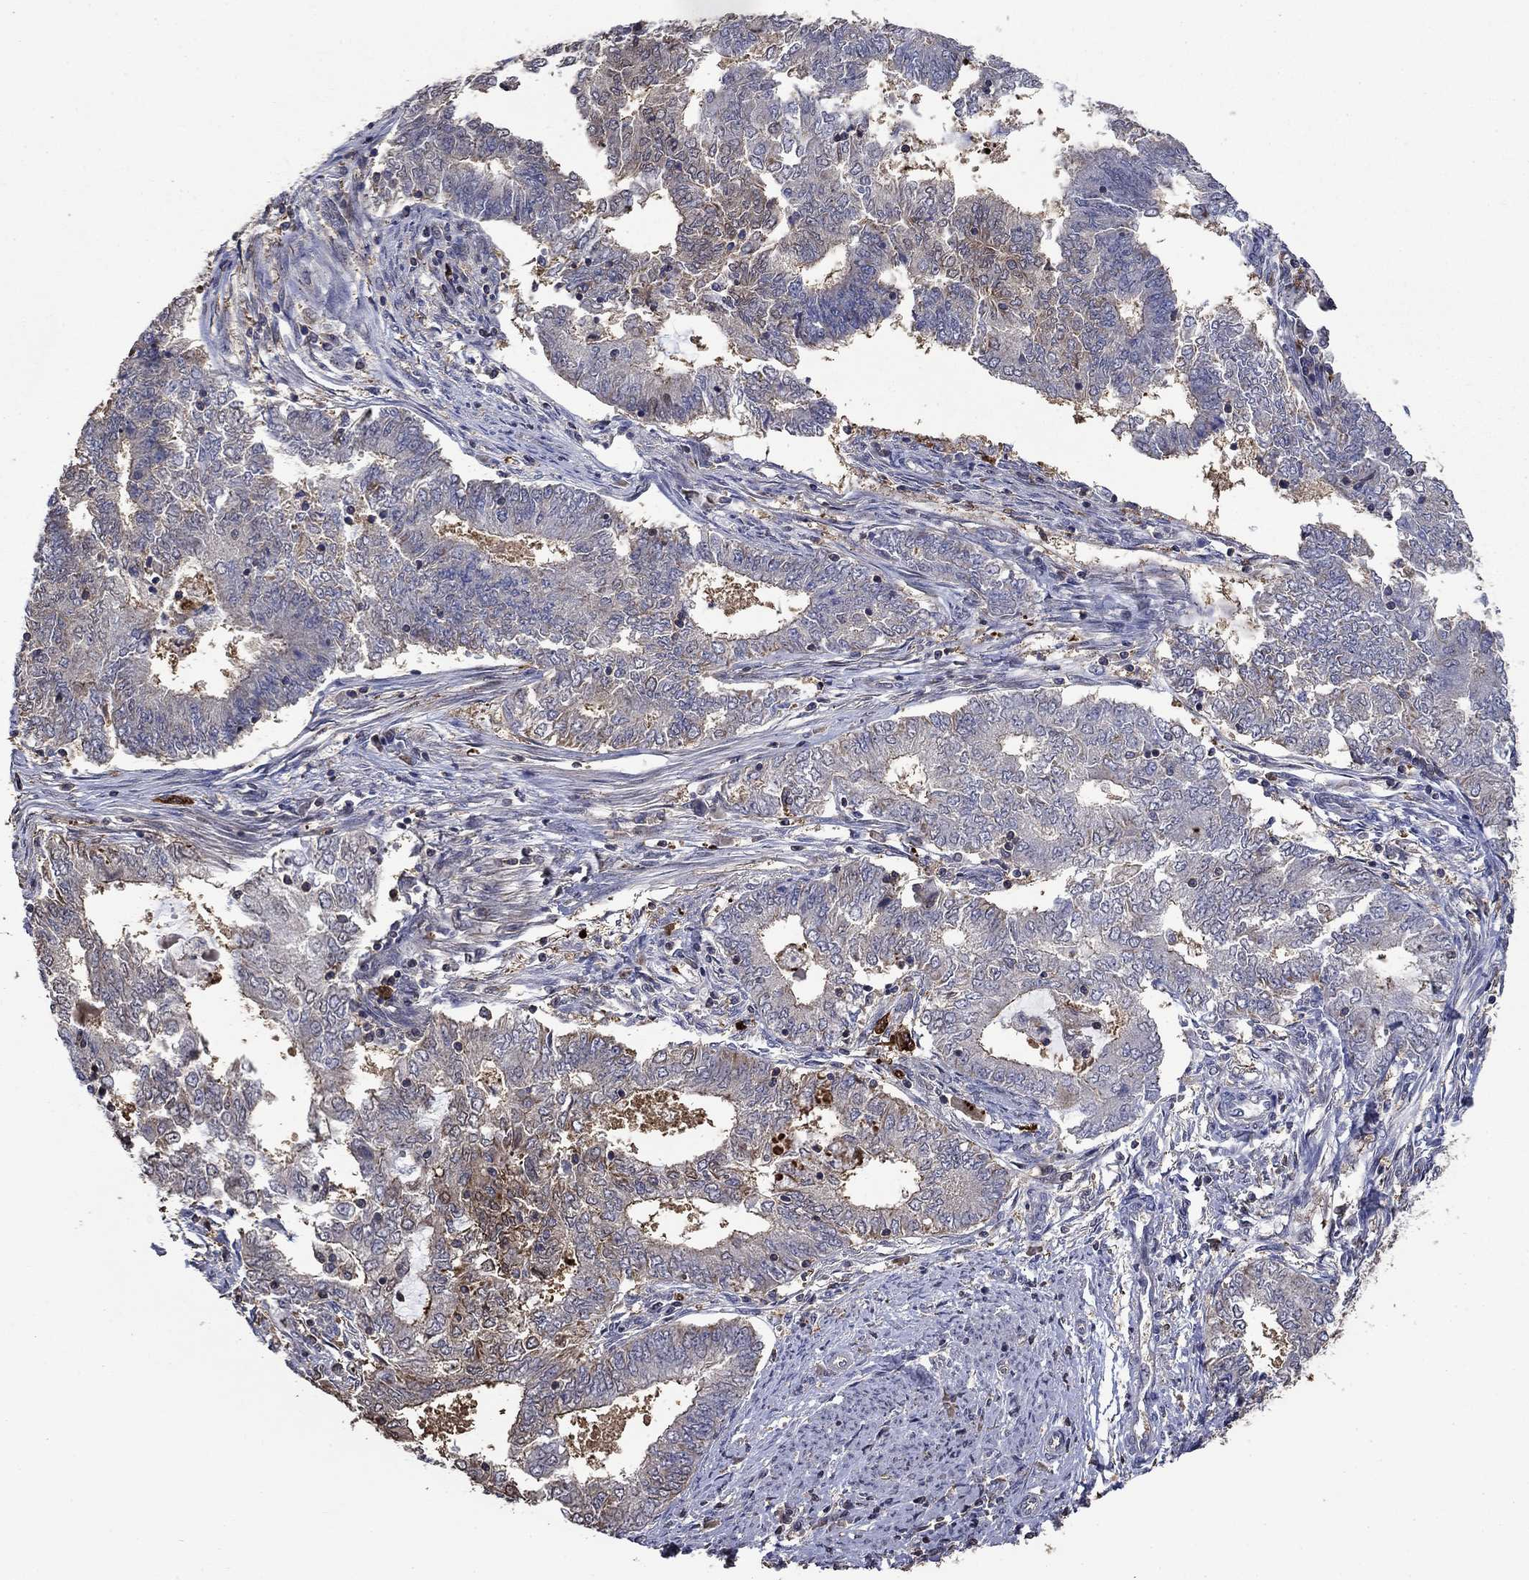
{"staining": {"intensity": "negative", "quantity": "none", "location": "none"}, "tissue": "endometrial cancer", "cell_type": "Tumor cells", "image_type": "cancer", "snomed": [{"axis": "morphology", "description": "Adenocarcinoma, NOS"}, {"axis": "topography", "description": "Endometrium"}], "caption": "Tumor cells show no significant protein positivity in endometrial cancer (adenocarcinoma). Brightfield microscopy of IHC stained with DAB (3,3'-diaminobenzidine) (brown) and hematoxylin (blue), captured at high magnification.", "gene": "DVL1", "patient": {"sex": "female", "age": 62}}